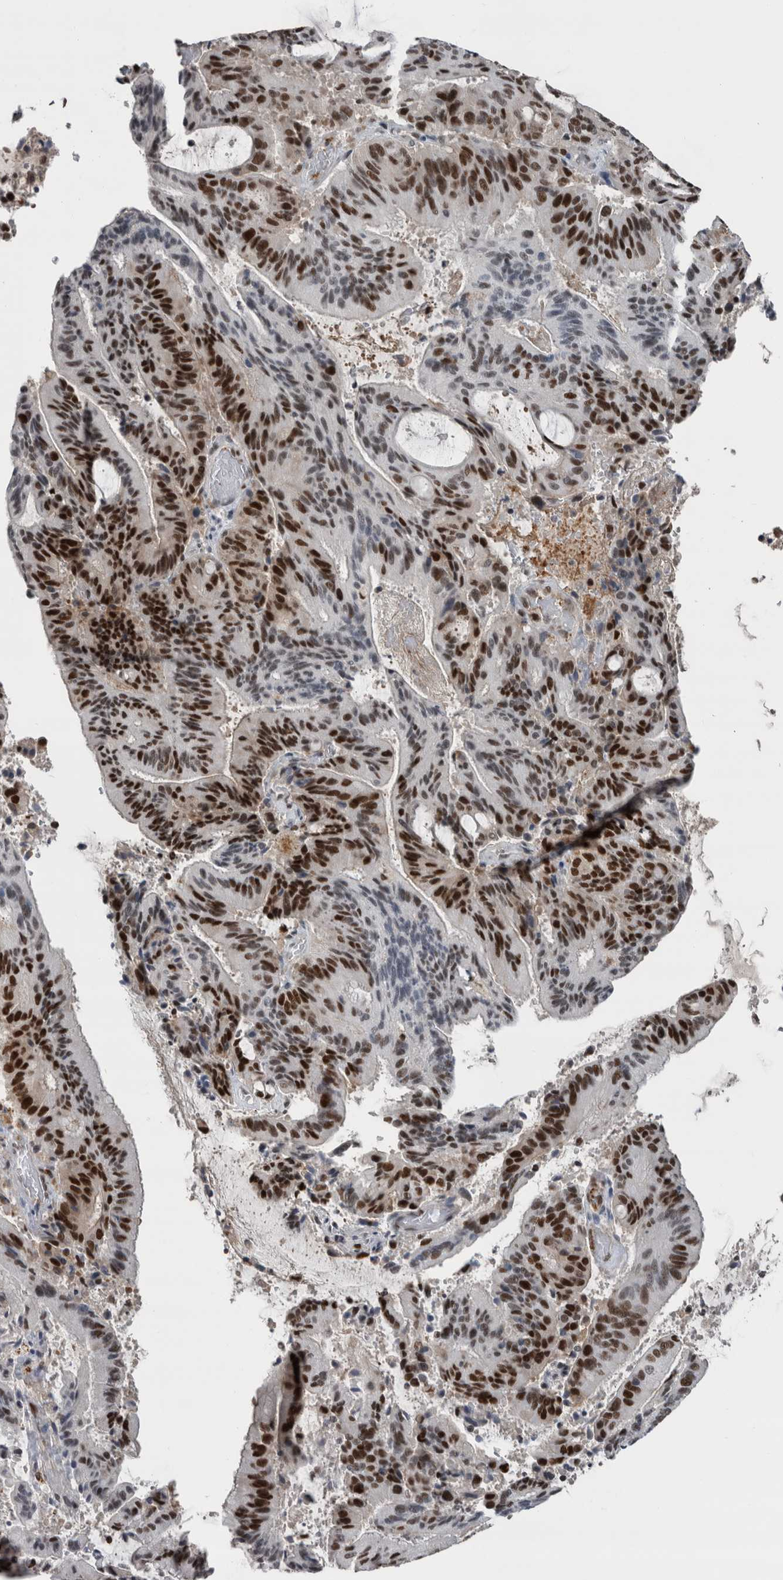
{"staining": {"intensity": "strong", "quantity": ">75%", "location": "nuclear"}, "tissue": "liver cancer", "cell_type": "Tumor cells", "image_type": "cancer", "snomed": [{"axis": "morphology", "description": "Normal tissue, NOS"}, {"axis": "morphology", "description": "Cholangiocarcinoma"}, {"axis": "topography", "description": "Liver"}, {"axis": "topography", "description": "Peripheral nerve tissue"}], "caption": "Brown immunohistochemical staining in human liver cancer (cholangiocarcinoma) exhibits strong nuclear positivity in about >75% of tumor cells. The staining is performed using DAB (3,3'-diaminobenzidine) brown chromogen to label protein expression. The nuclei are counter-stained blue using hematoxylin.", "gene": "POLD2", "patient": {"sex": "female", "age": 73}}